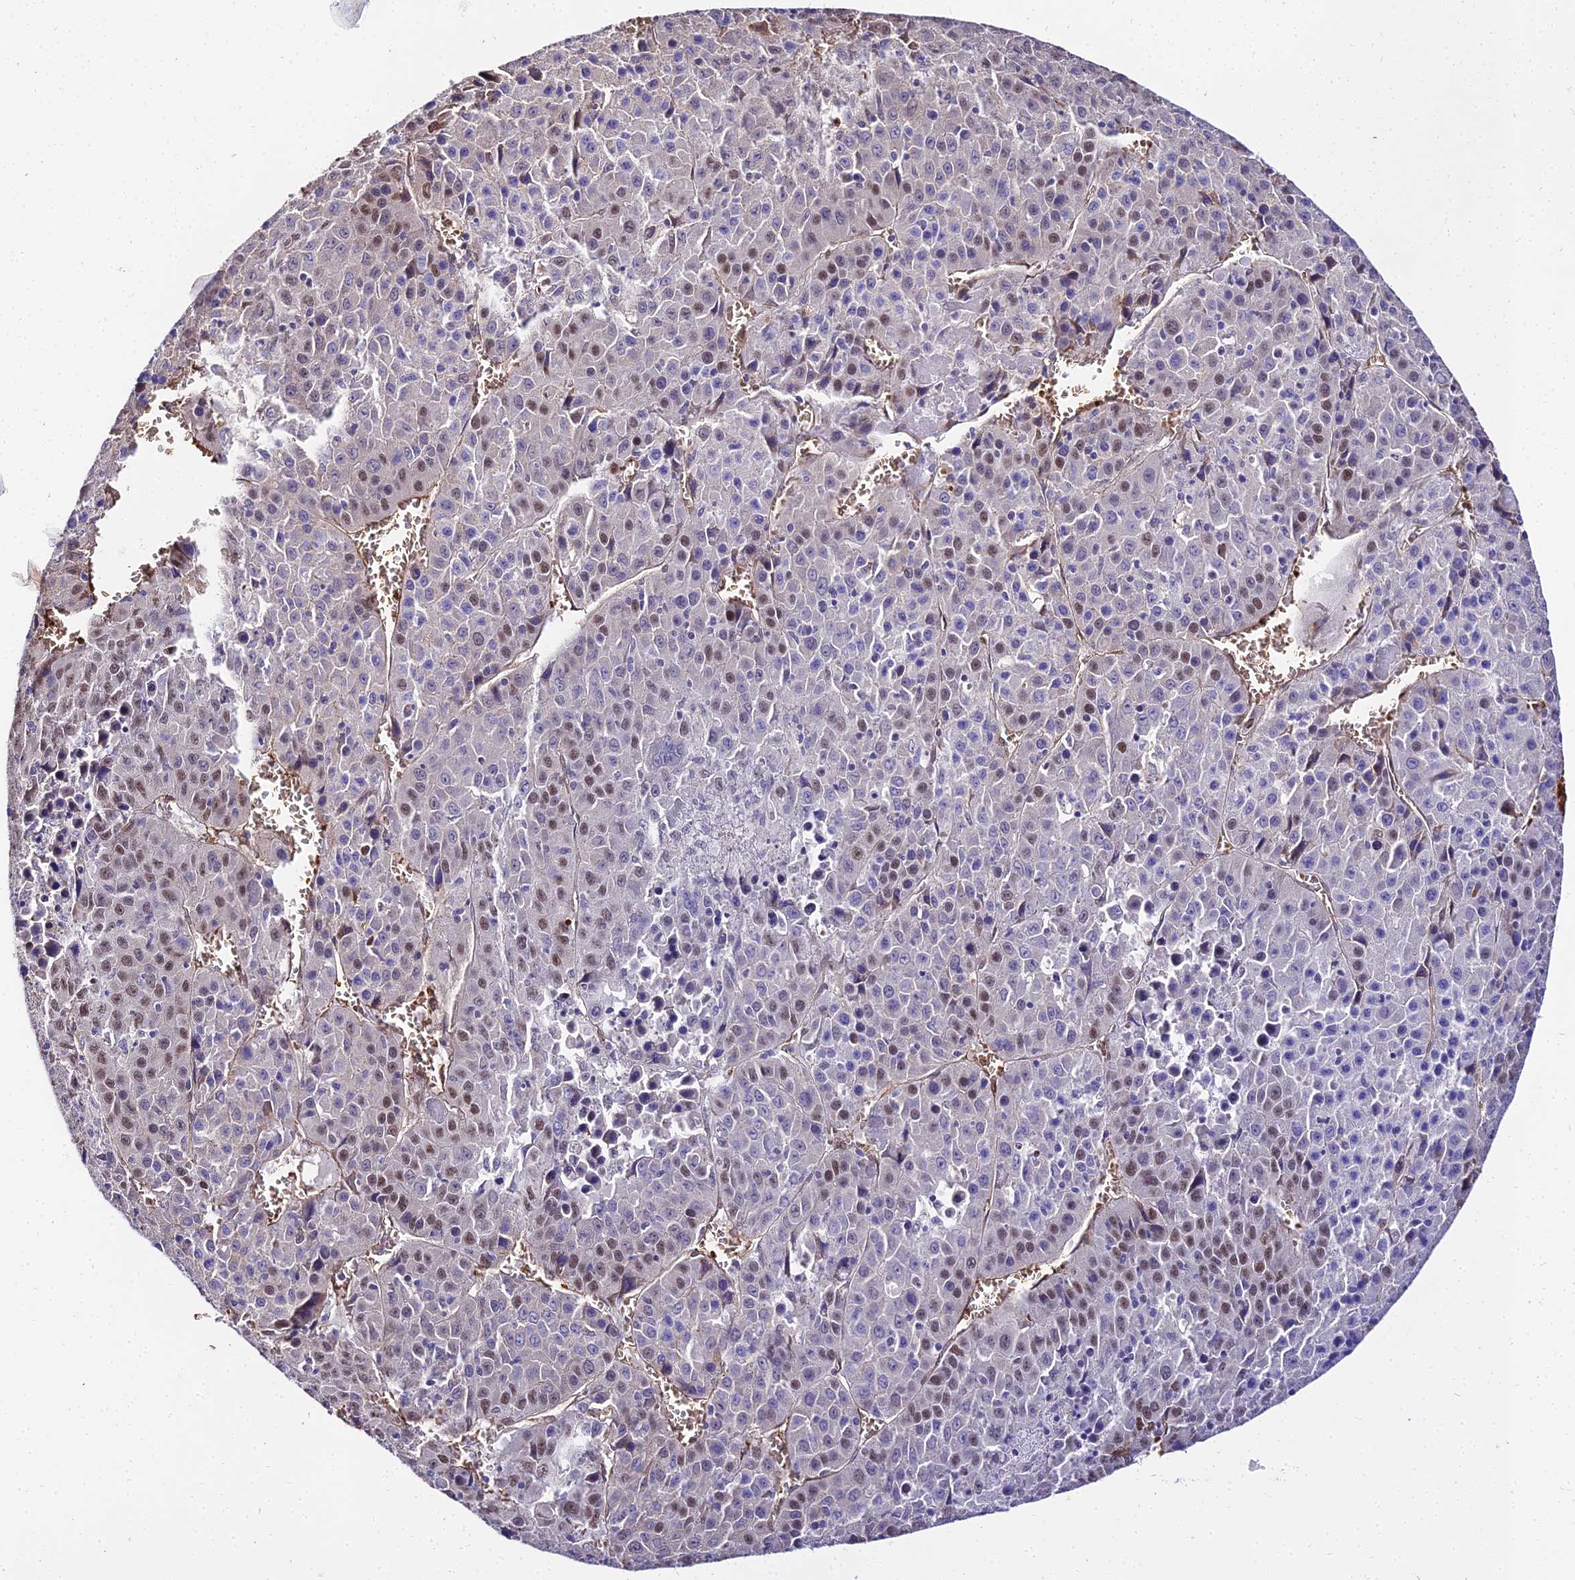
{"staining": {"intensity": "moderate", "quantity": "25%-75%", "location": "nuclear"}, "tissue": "liver cancer", "cell_type": "Tumor cells", "image_type": "cancer", "snomed": [{"axis": "morphology", "description": "Carcinoma, Hepatocellular, NOS"}, {"axis": "topography", "description": "Liver"}], "caption": "Approximately 25%-75% of tumor cells in human hepatocellular carcinoma (liver) reveal moderate nuclear protein positivity as visualized by brown immunohistochemical staining.", "gene": "BCL9", "patient": {"sex": "female", "age": 53}}